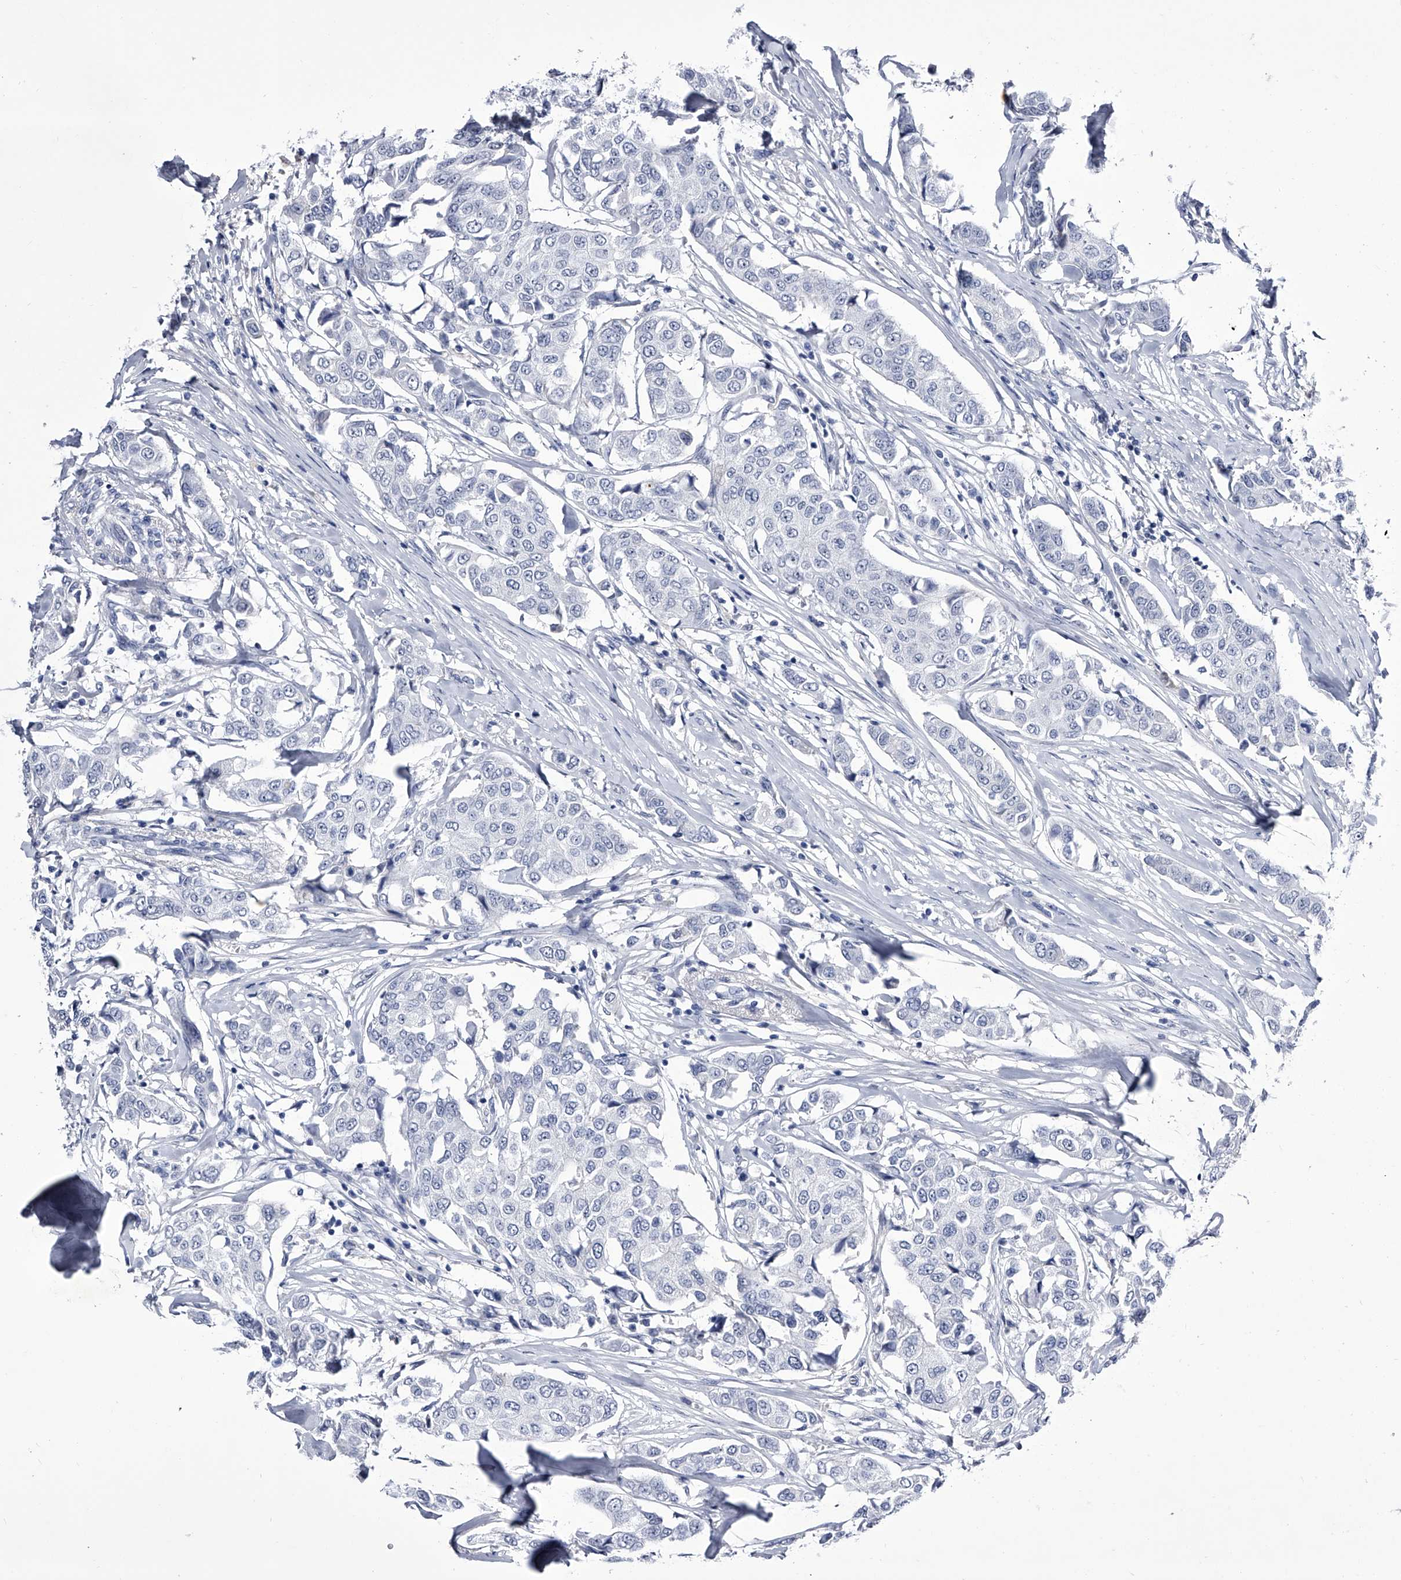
{"staining": {"intensity": "negative", "quantity": "none", "location": "none"}, "tissue": "breast cancer", "cell_type": "Tumor cells", "image_type": "cancer", "snomed": [{"axis": "morphology", "description": "Duct carcinoma"}, {"axis": "topography", "description": "Breast"}], "caption": "Protein analysis of breast cancer (infiltrating ductal carcinoma) reveals no significant positivity in tumor cells.", "gene": "CRISP2", "patient": {"sex": "female", "age": 80}}